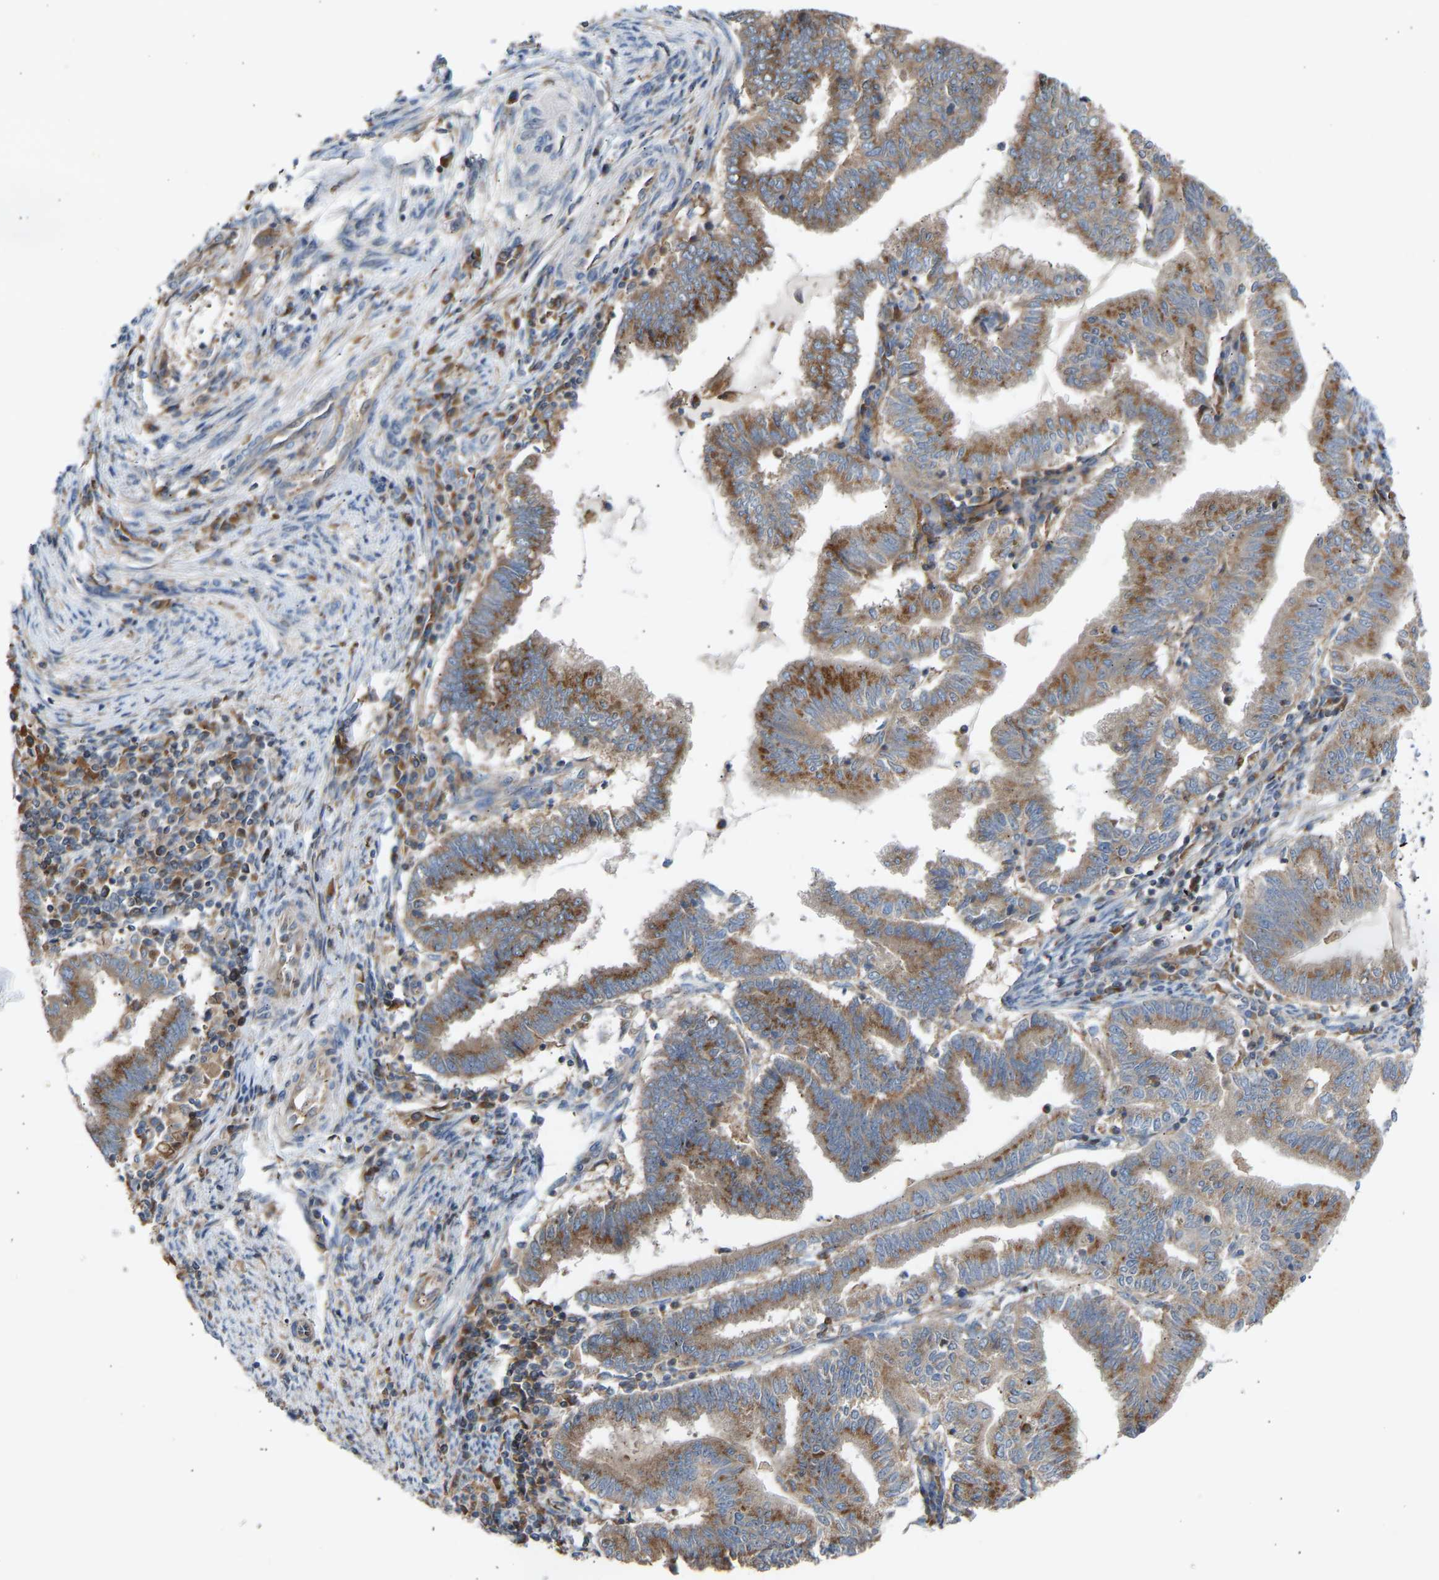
{"staining": {"intensity": "moderate", "quantity": ">75%", "location": "cytoplasmic/membranous"}, "tissue": "endometrial cancer", "cell_type": "Tumor cells", "image_type": "cancer", "snomed": [{"axis": "morphology", "description": "Polyp, NOS"}, {"axis": "morphology", "description": "Adenocarcinoma, NOS"}, {"axis": "morphology", "description": "Adenoma, NOS"}, {"axis": "topography", "description": "Endometrium"}], "caption": "Immunohistochemical staining of endometrial polyp displays medium levels of moderate cytoplasmic/membranous positivity in about >75% of tumor cells. (Stains: DAB in brown, nuclei in blue, Microscopy: brightfield microscopy at high magnification).", "gene": "GCN1", "patient": {"sex": "female", "age": 79}}